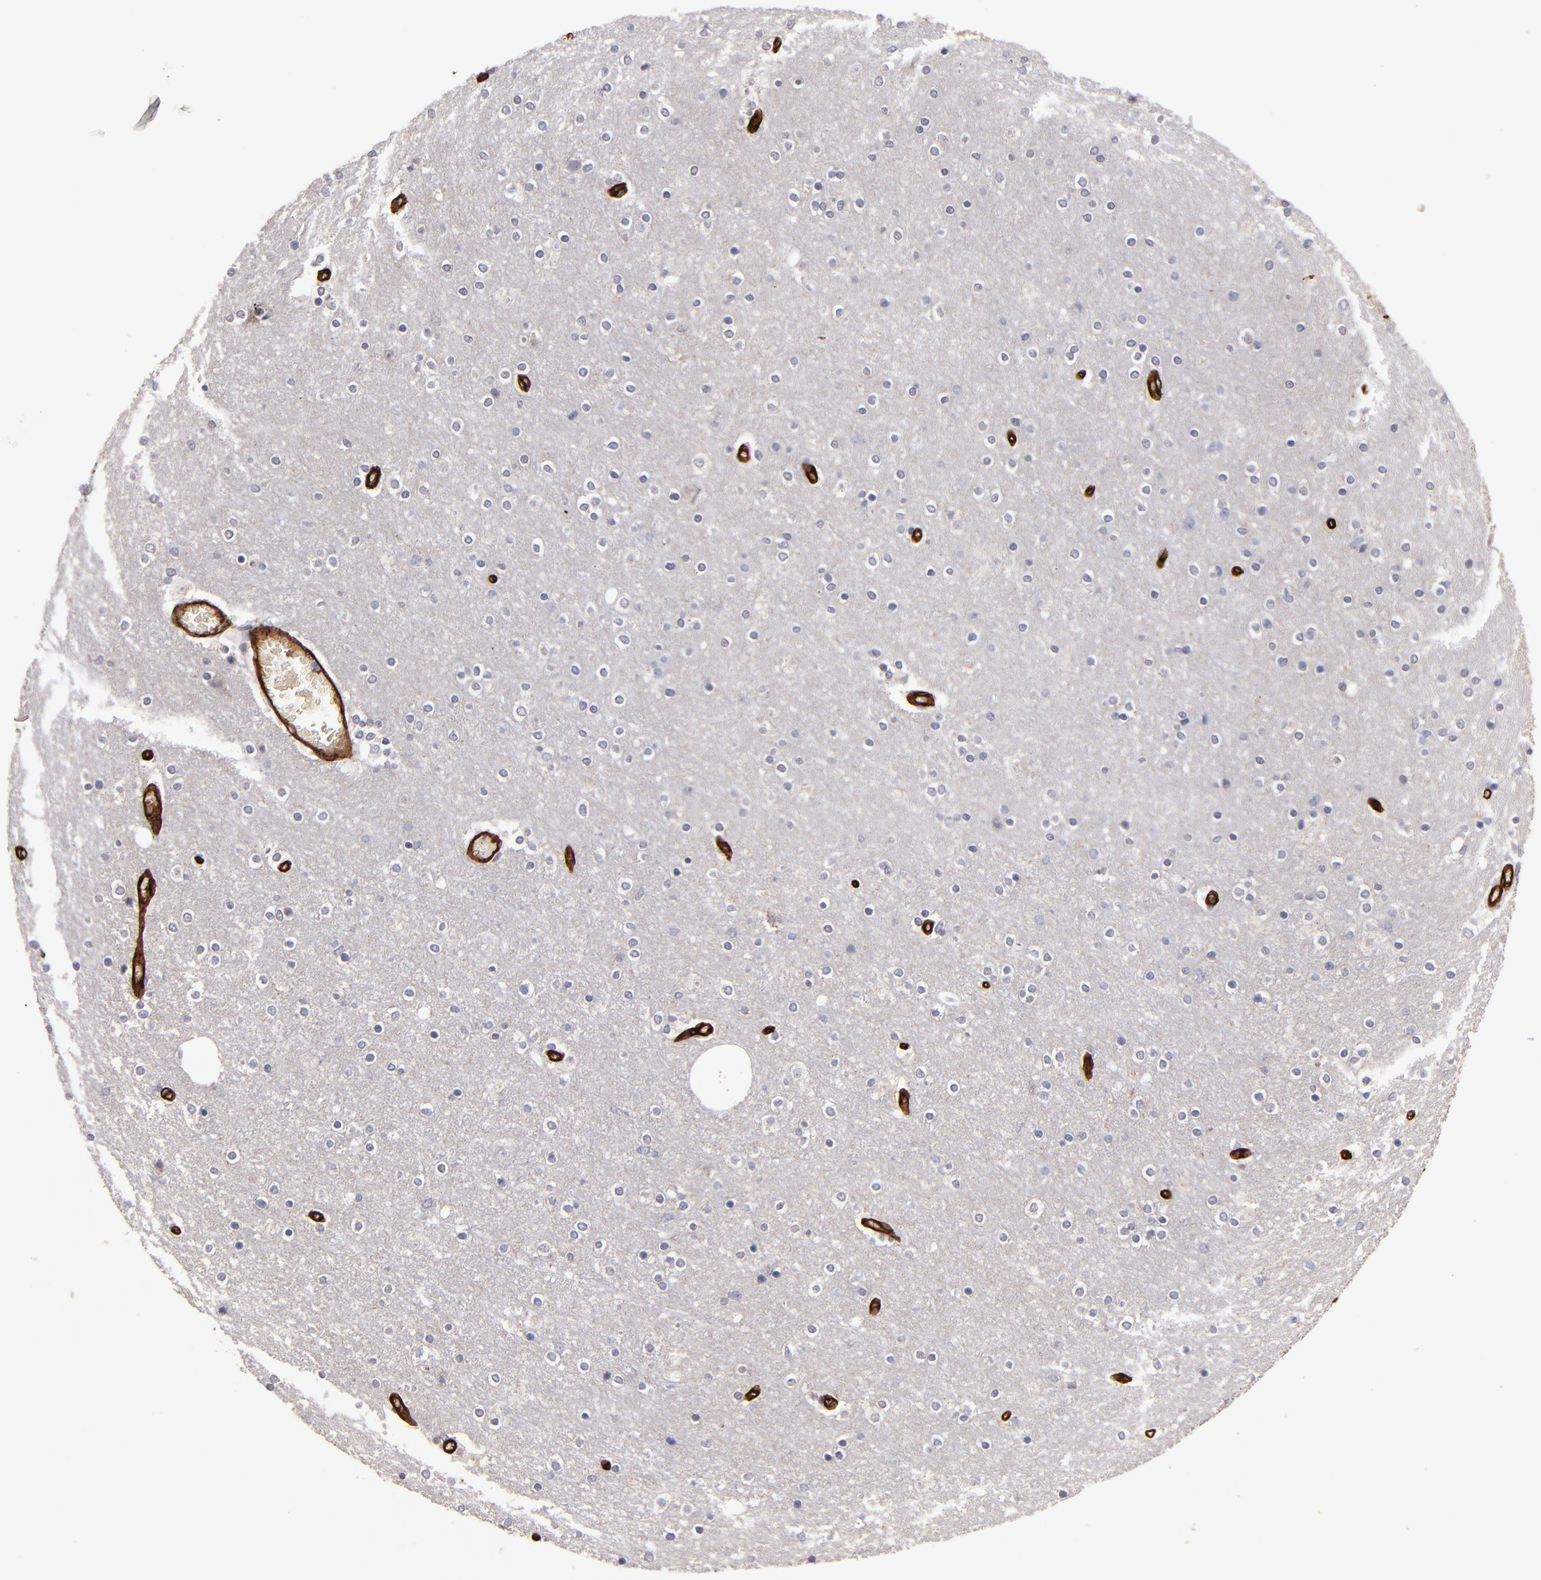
{"staining": {"intensity": "strong", "quantity": ">75%", "location": "cytoplasmic/membranous"}, "tissue": "cerebral cortex", "cell_type": "Endothelial cells", "image_type": "normal", "snomed": [{"axis": "morphology", "description": "Normal tissue, NOS"}, {"axis": "topography", "description": "Cerebral cortex"}], "caption": "Immunohistochemistry (DAB (3,3'-diaminobenzidine)) staining of unremarkable cerebral cortex demonstrates strong cytoplasmic/membranous protein expression in about >75% of endothelial cells.", "gene": "CLDN5", "patient": {"sex": "female", "age": 54}}